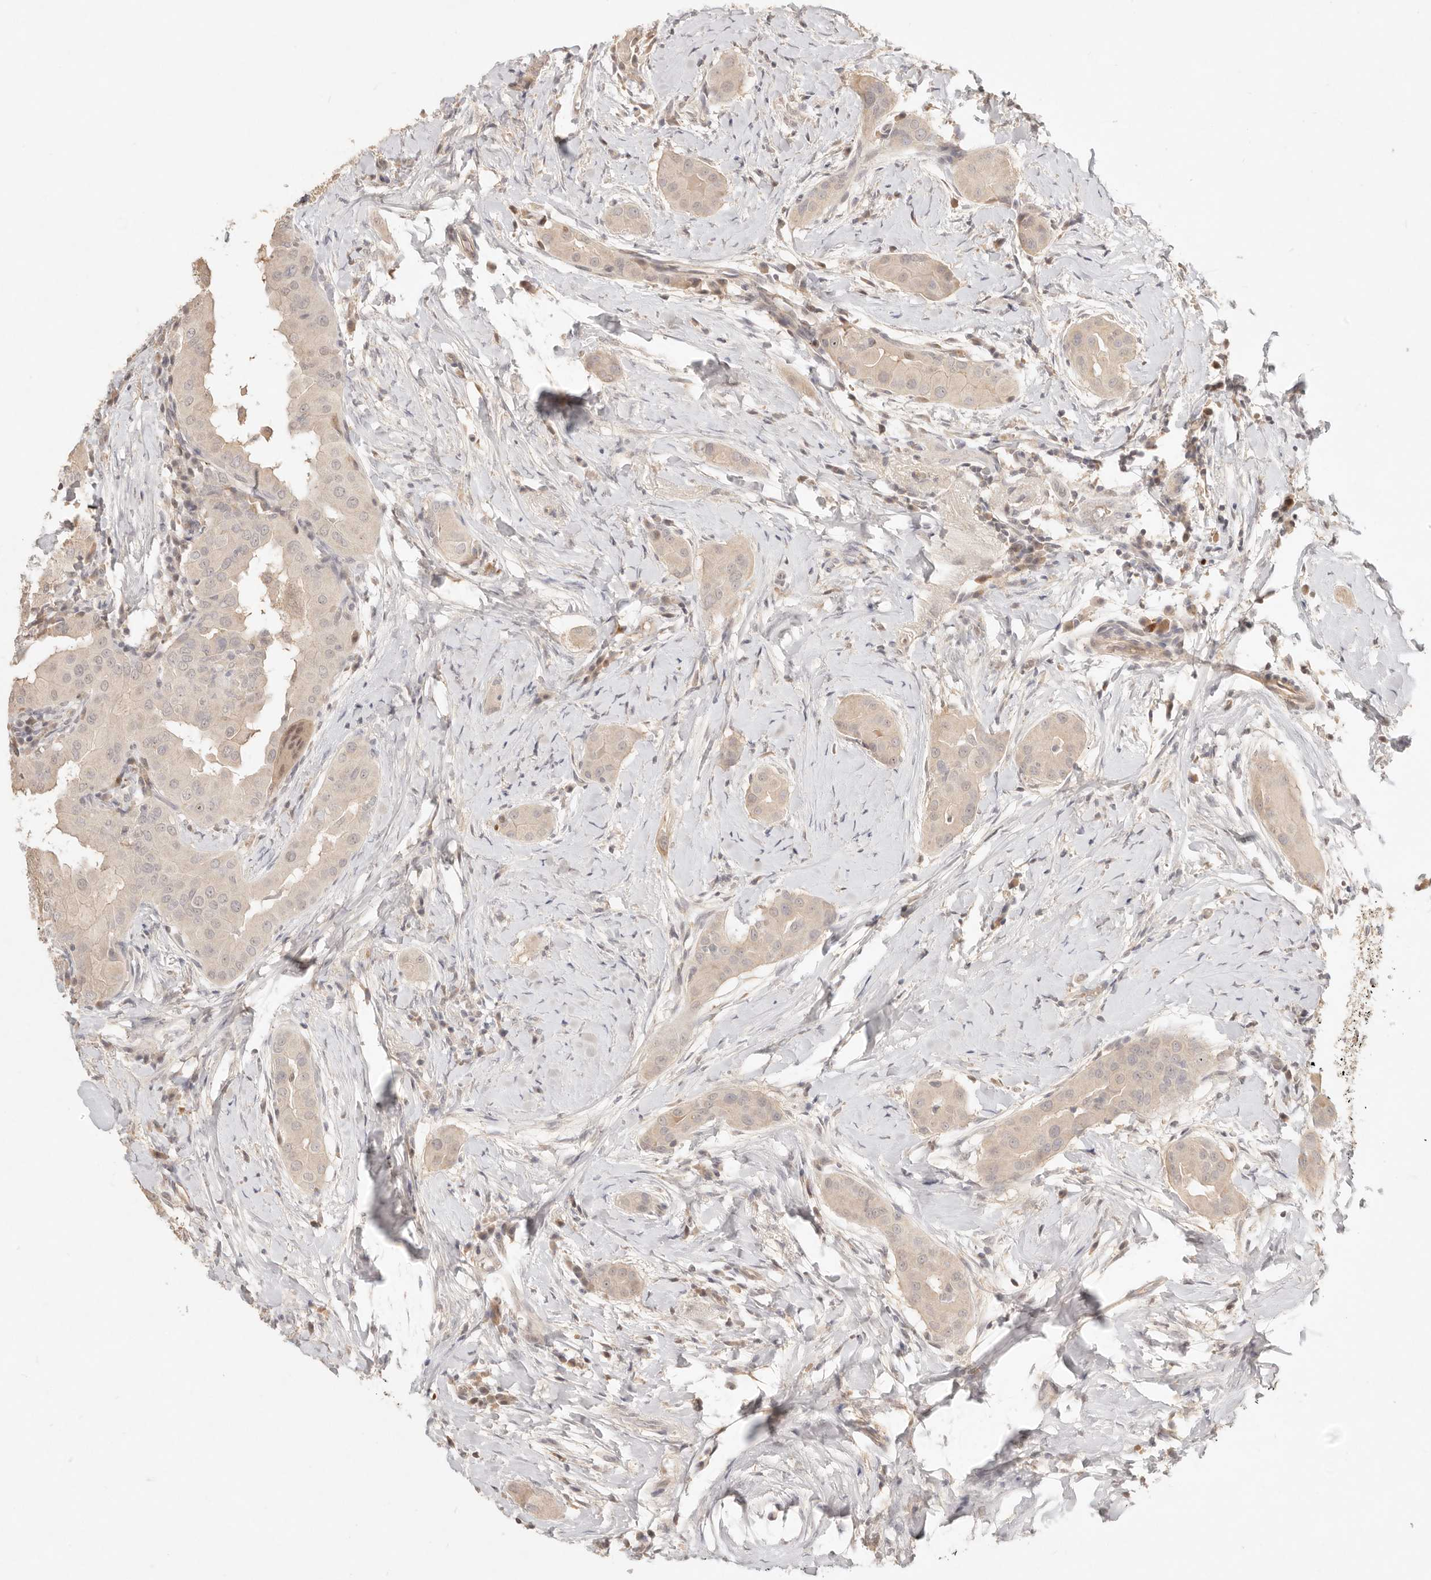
{"staining": {"intensity": "weak", "quantity": ">75%", "location": "cytoplasmic/membranous"}, "tissue": "thyroid cancer", "cell_type": "Tumor cells", "image_type": "cancer", "snomed": [{"axis": "morphology", "description": "Papillary adenocarcinoma, NOS"}, {"axis": "topography", "description": "Thyroid gland"}], "caption": "Papillary adenocarcinoma (thyroid) stained with a protein marker demonstrates weak staining in tumor cells.", "gene": "MEP1A", "patient": {"sex": "male", "age": 33}}